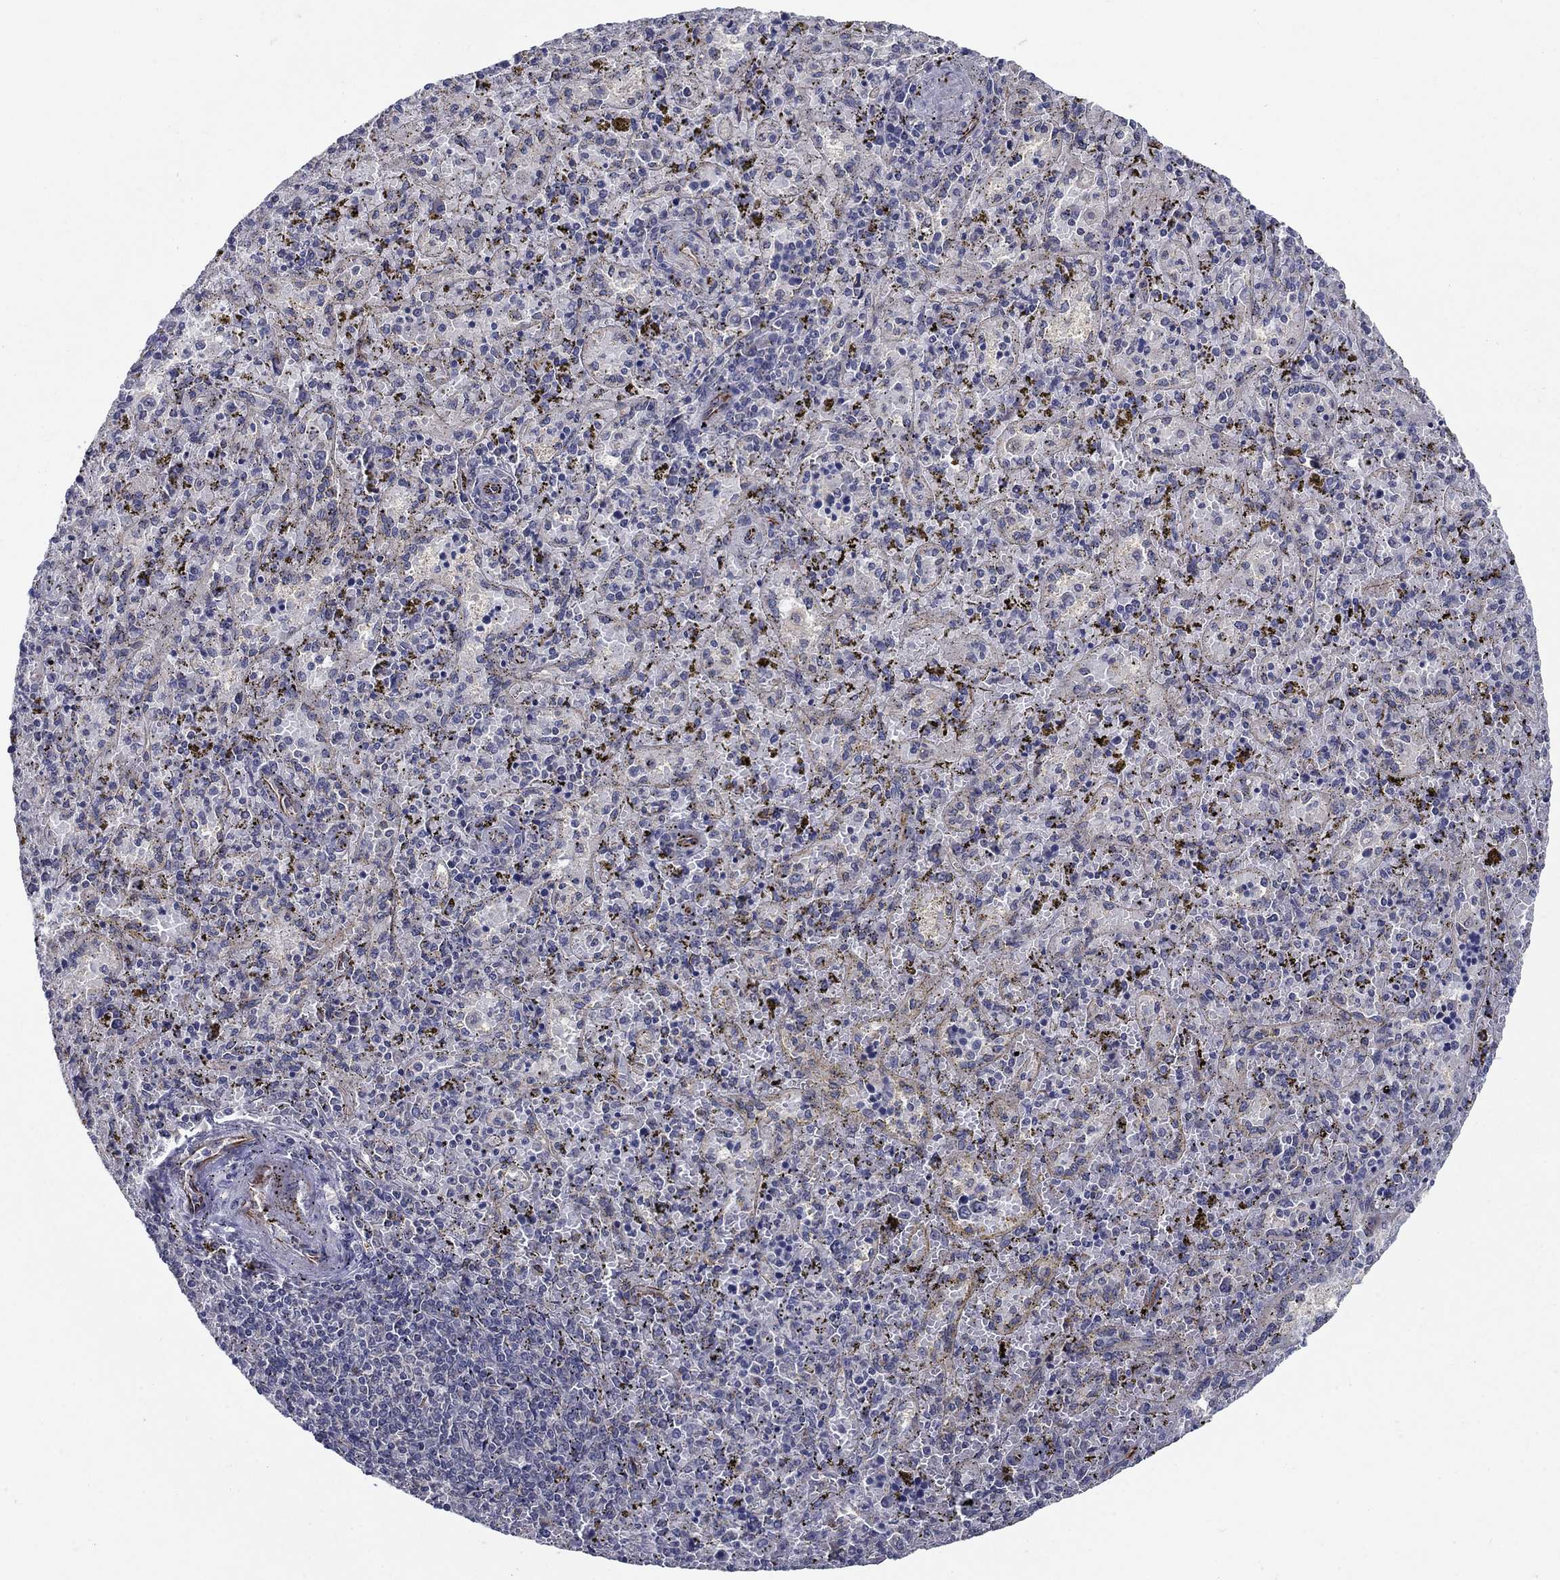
{"staining": {"intensity": "negative", "quantity": "none", "location": "none"}, "tissue": "spleen", "cell_type": "Cells in red pulp", "image_type": "normal", "snomed": [{"axis": "morphology", "description": "Normal tissue, NOS"}, {"axis": "topography", "description": "Spleen"}], "caption": "Immunohistochemical staining of benign human spleen shows no significant positivity in cells in red pulp. (Brightfield microscopy of DAB immunohistochemistry at high magnification).", "gene": "LACTB2", "patient": {"sex": "female", "age": 50}}